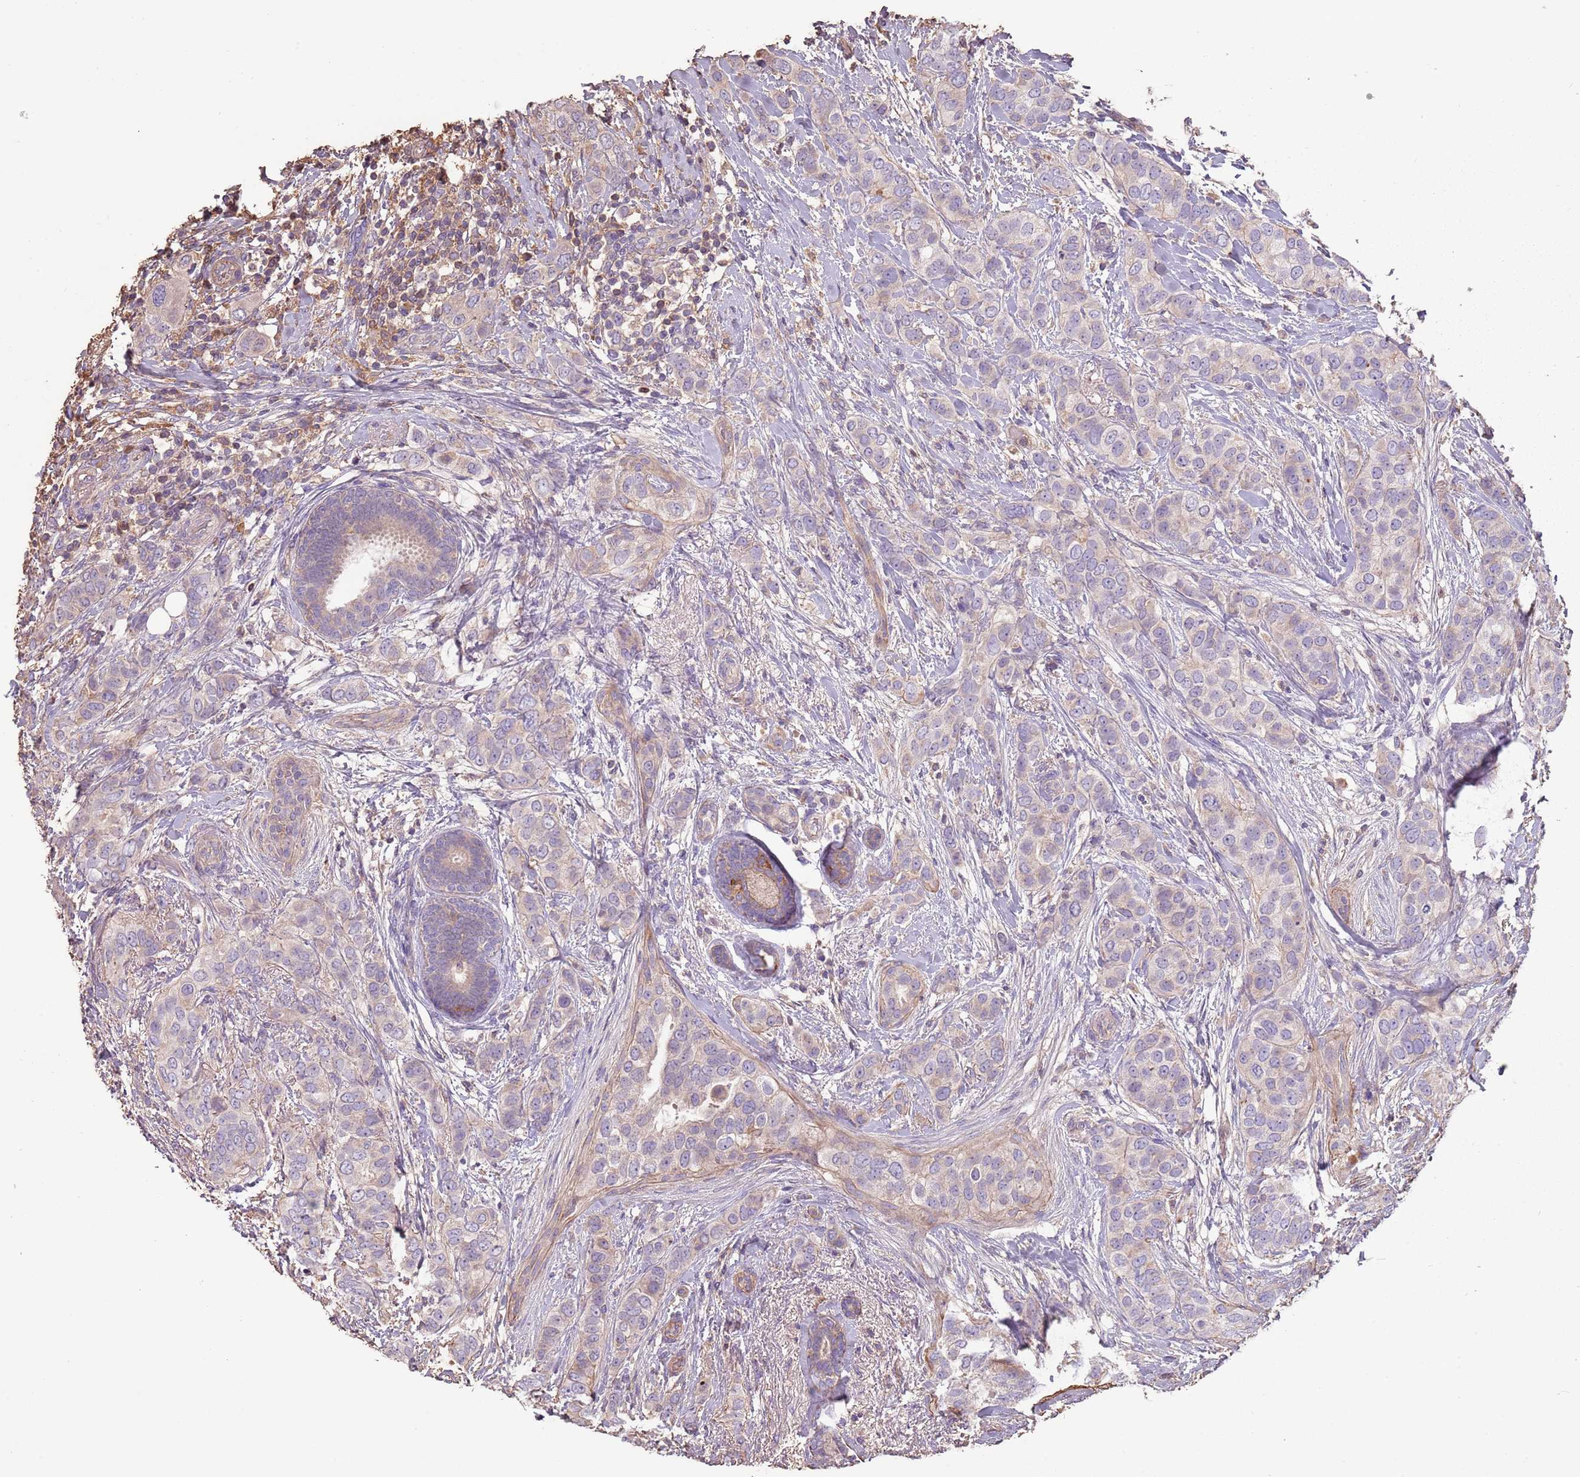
{"staining": {"intensity": "negative", "quantity": "none", "location": "none"}, "tissue": "breast cancer", "cell_type": "Tumor cells", "image_type": "cancer", "snomed": [{"axis": "morphology", "description": "Lobular carcinoma"}, {"axis": "topography", "description": "Breast"}], "caption": "High magnification brightfield microscopy of breast lobular carcinoma stained with DAB (3,3'-diaminobenzidine) (brown) and counterstained with hematoxylin (blue): tumor cells show no significant expression. The staining is performed using DAB brown chromogen with nuclei counter-stained in using hematoxylin.", "gene": "FECH", "patient": {"sex": "female", "age": 51}}